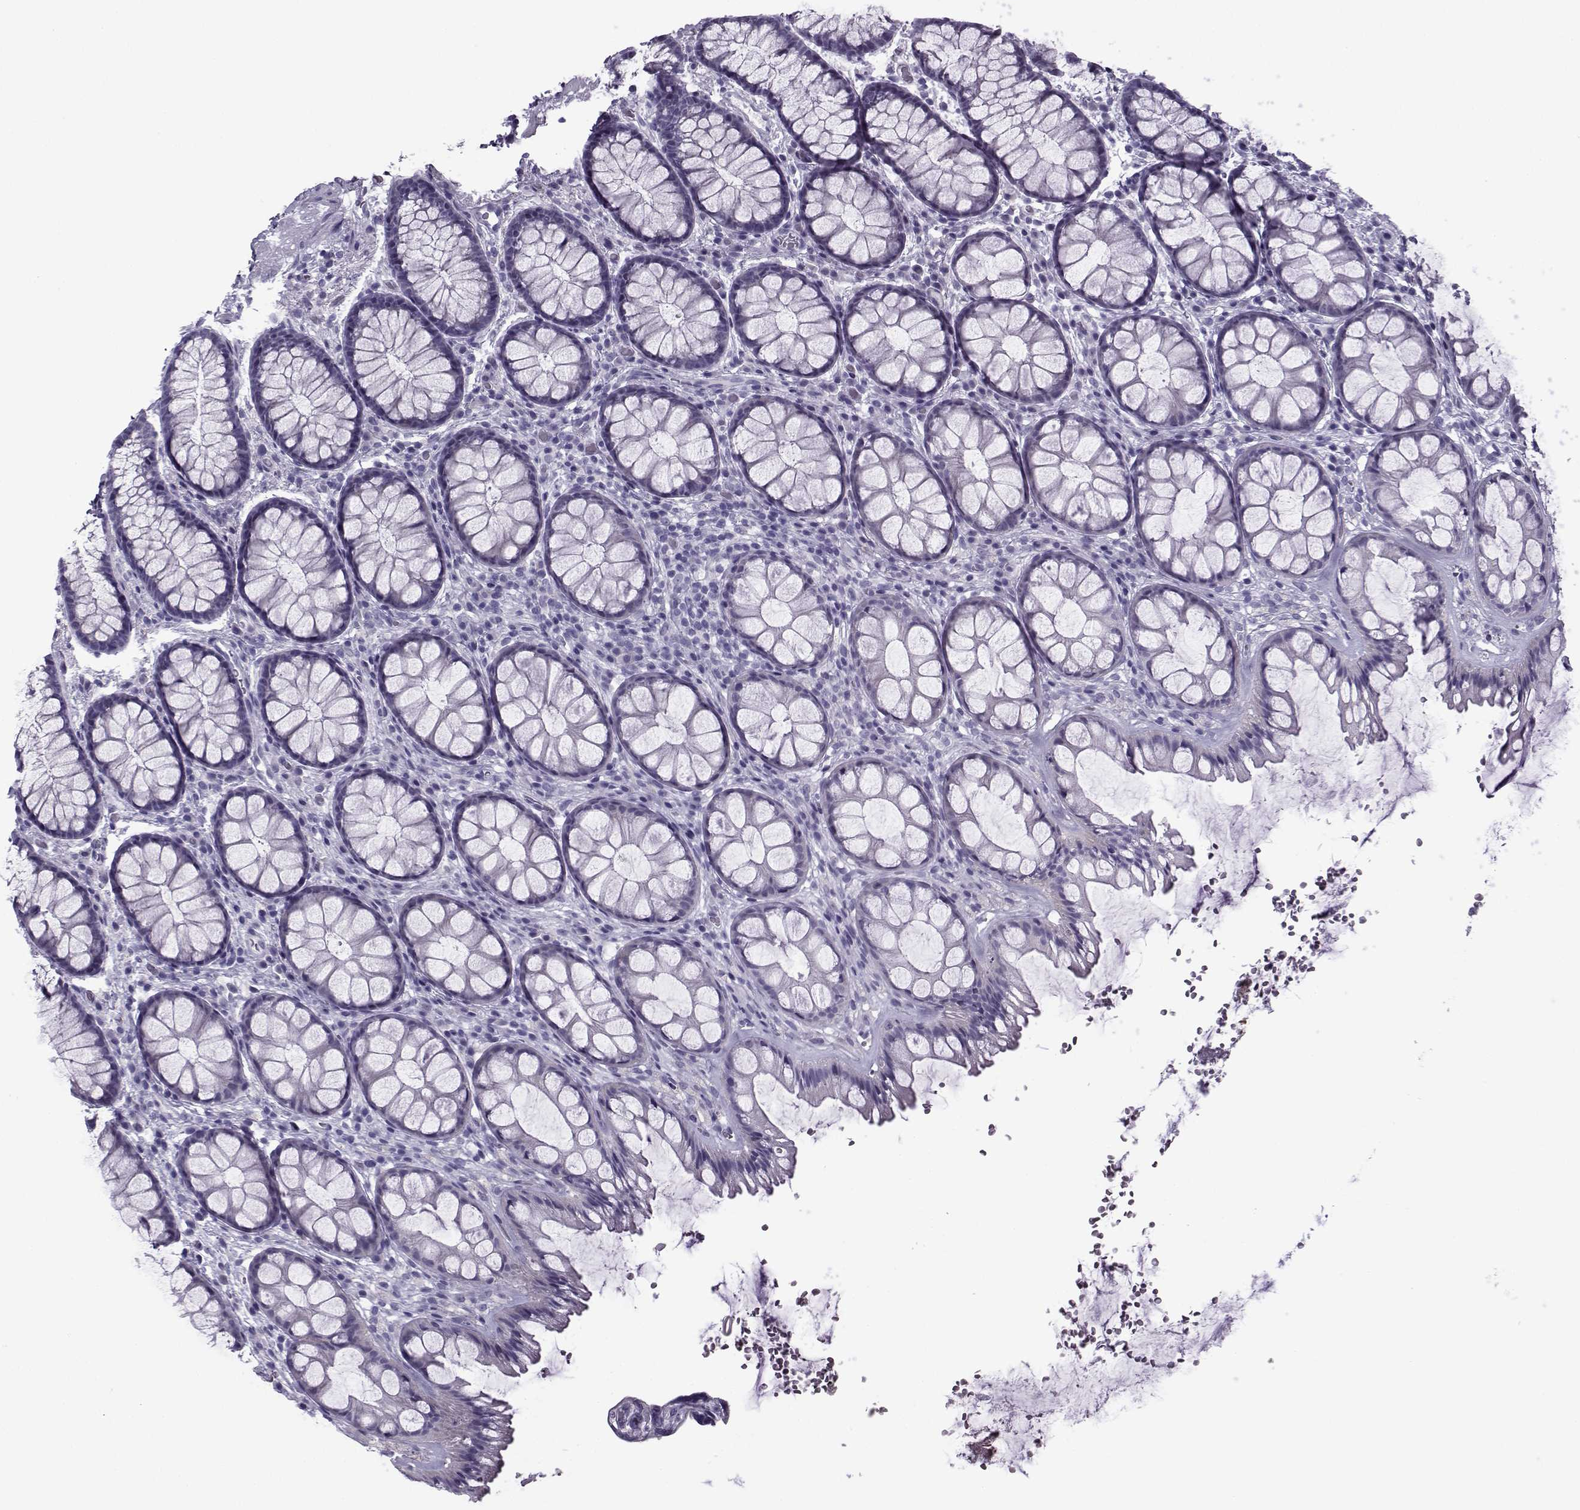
{"staining": {"intensity": "negative", "quantity": "none", "location": "none"}, "tissue": "rectum", "cell_type": "Glandular cells", "image_type": "normal", "snomed": [{"axis": "morphology", "description": "Normal tissue, NOS"}, {"axis": "topography", "description": "Rectum"}], "caption": "IHC histopathology image of unremarkable rectum: human rectum stained with DAB (3,3'-diaminobenzidine) displays no significant protein expression in glandular cells. Brightfield microscopy of immunohistochemistry (IHC) stained with DAB (3,3'-diaminobenzidine) (brown) and hematoxylin (blue), captured at high magnification.", "gene": "OIP5", "patient": {"sex": "female", "age": 62}}